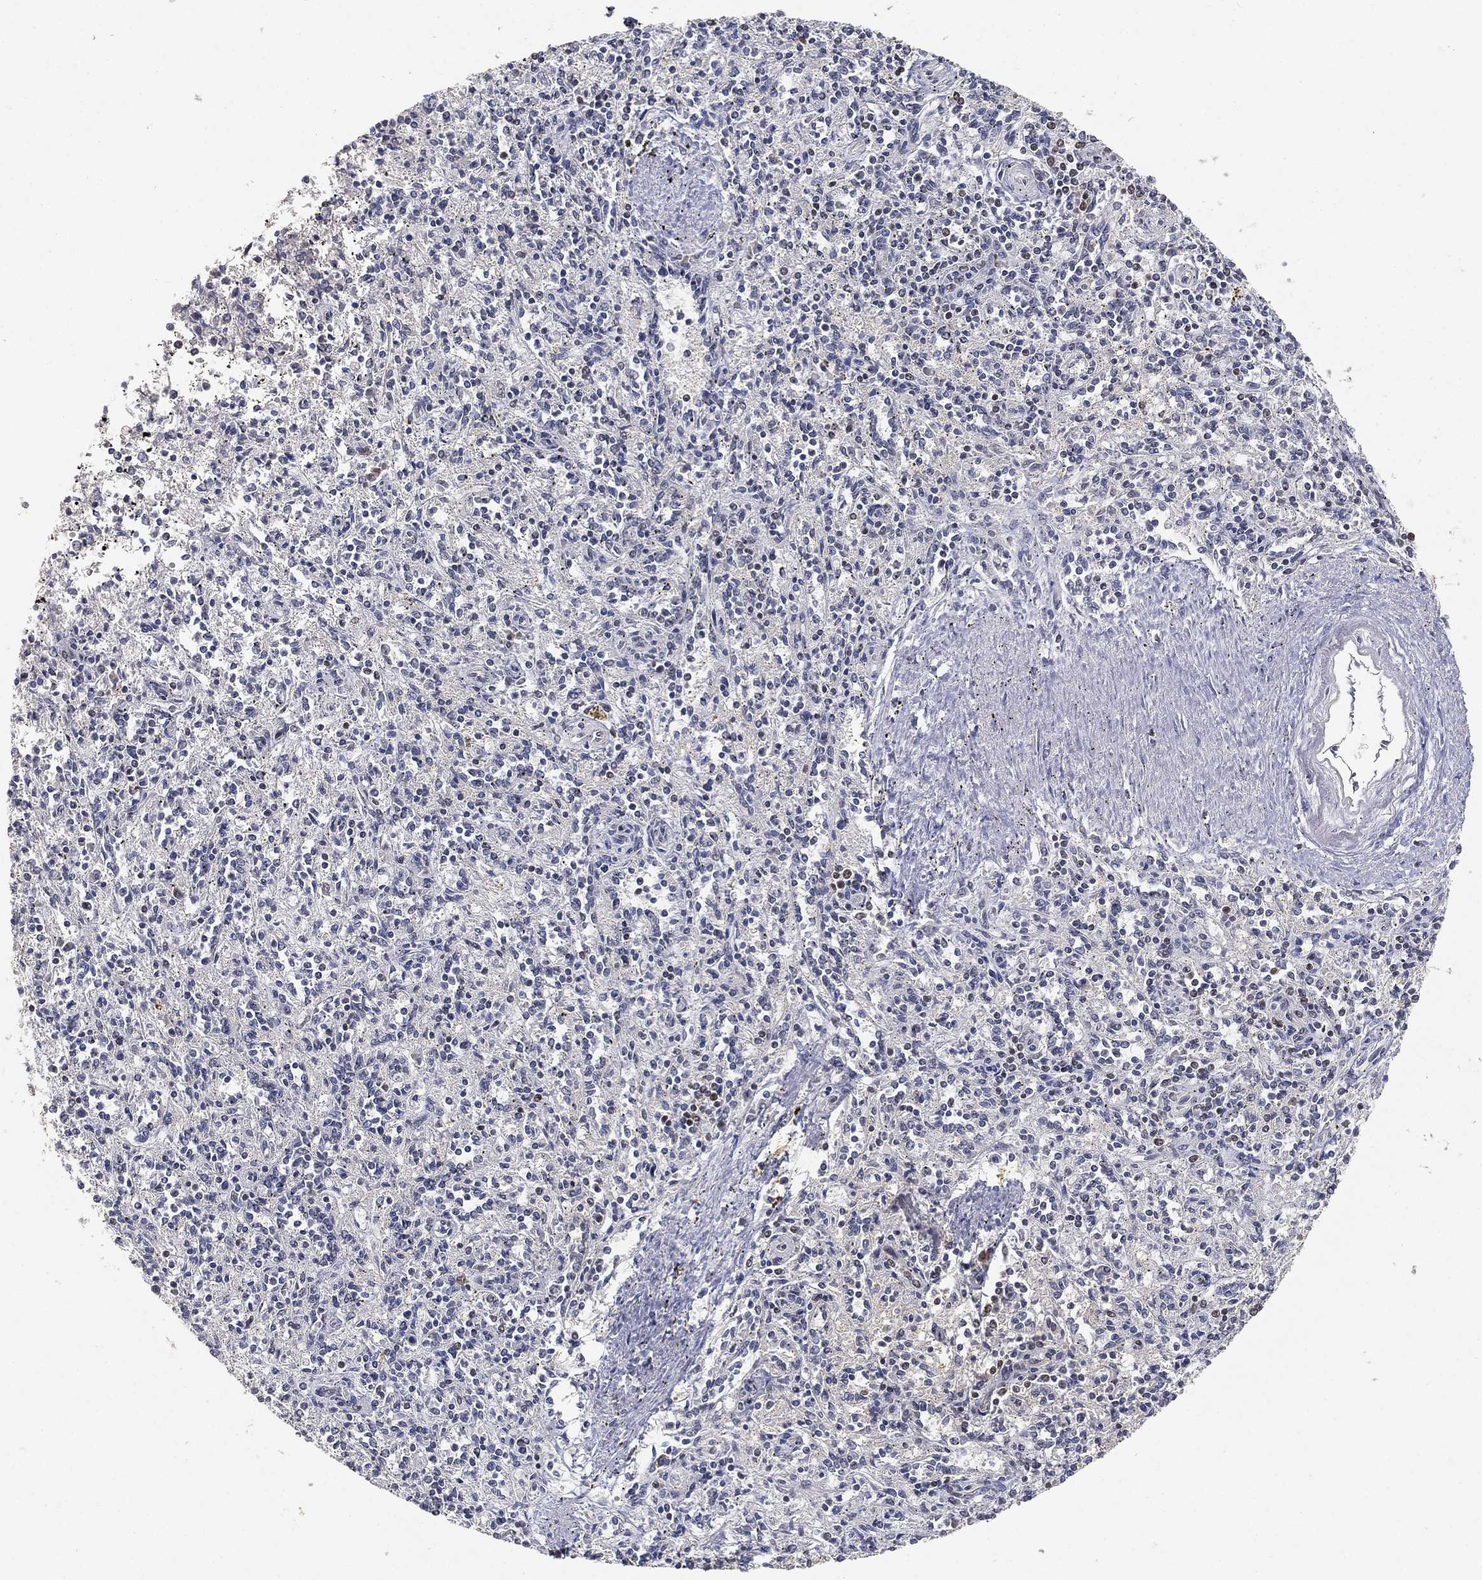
{"staining": {"intensity": "moderate", "quantity": "25%-75%", "location": "nuclear"}, "tissue": "spleen", "cell_type": "Cells in red pulp", "image_type": "normal", "snomed": [{"axis": "morphology", "description": "Normal tissue, NOS"}, {"axis": "topography", "description": "Spleen"}], "caption": "Unremarkable spleen reveals moderate nuclear positivity in about 25%-75% of cells in red pulp.", "gene": "CRTC3", "patient": {"sex": "male", "age": 69}}